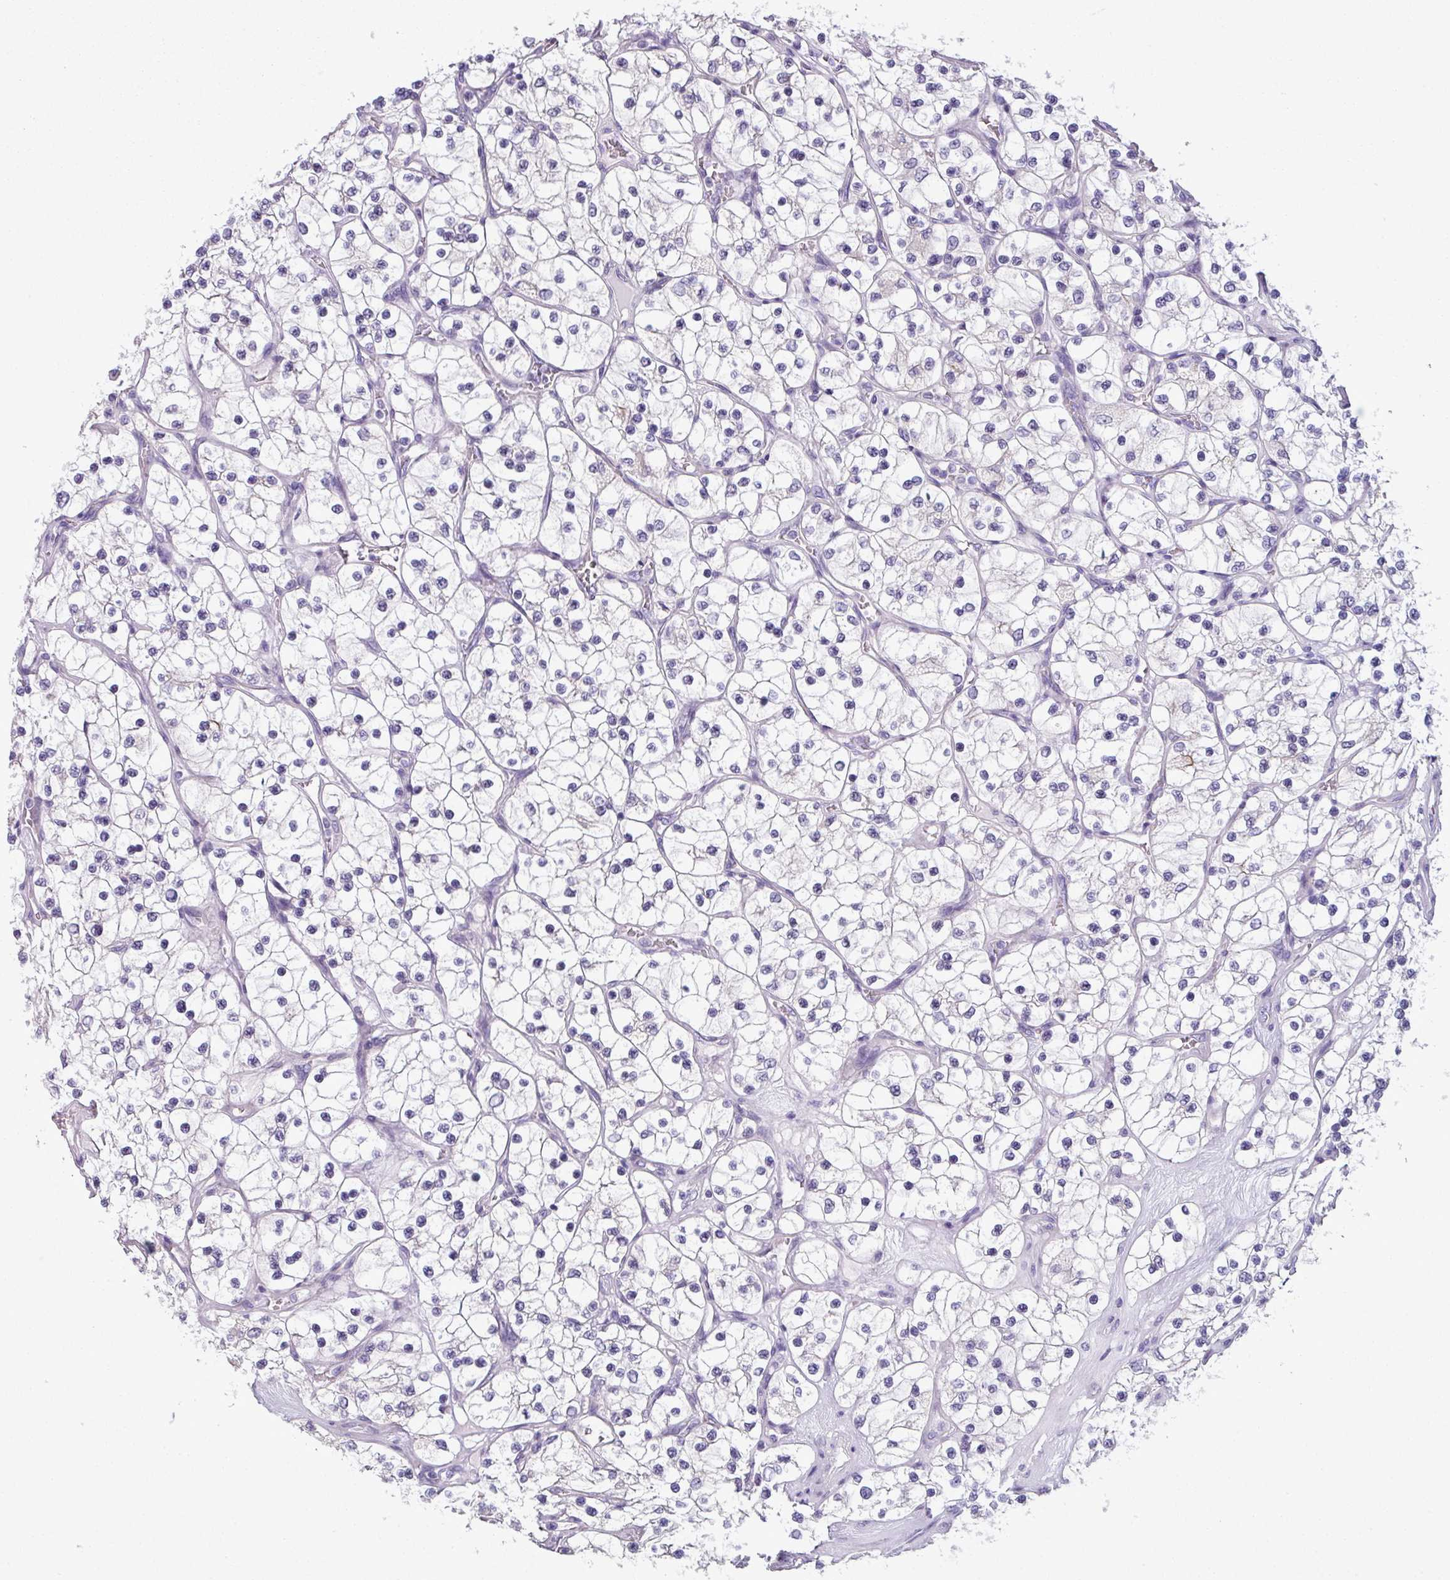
{"staining": {"intensity": "negative", "quantity": "none", "location": "none"}, "tissue": "renal cancer", "cell_type": "Tumor cells", "image_type": "cancer", "snomed": [{"axis": "morphology", "description": "Adenocarcinoma, NOS"}, {"axis": "topography", "description": "Kidney"}], "caption": "Protein analysis of renal cancer reveals no significant expression in tumor cells.", "gene": "C20orf27", "patient": {"sex": "female", "age": 69}}